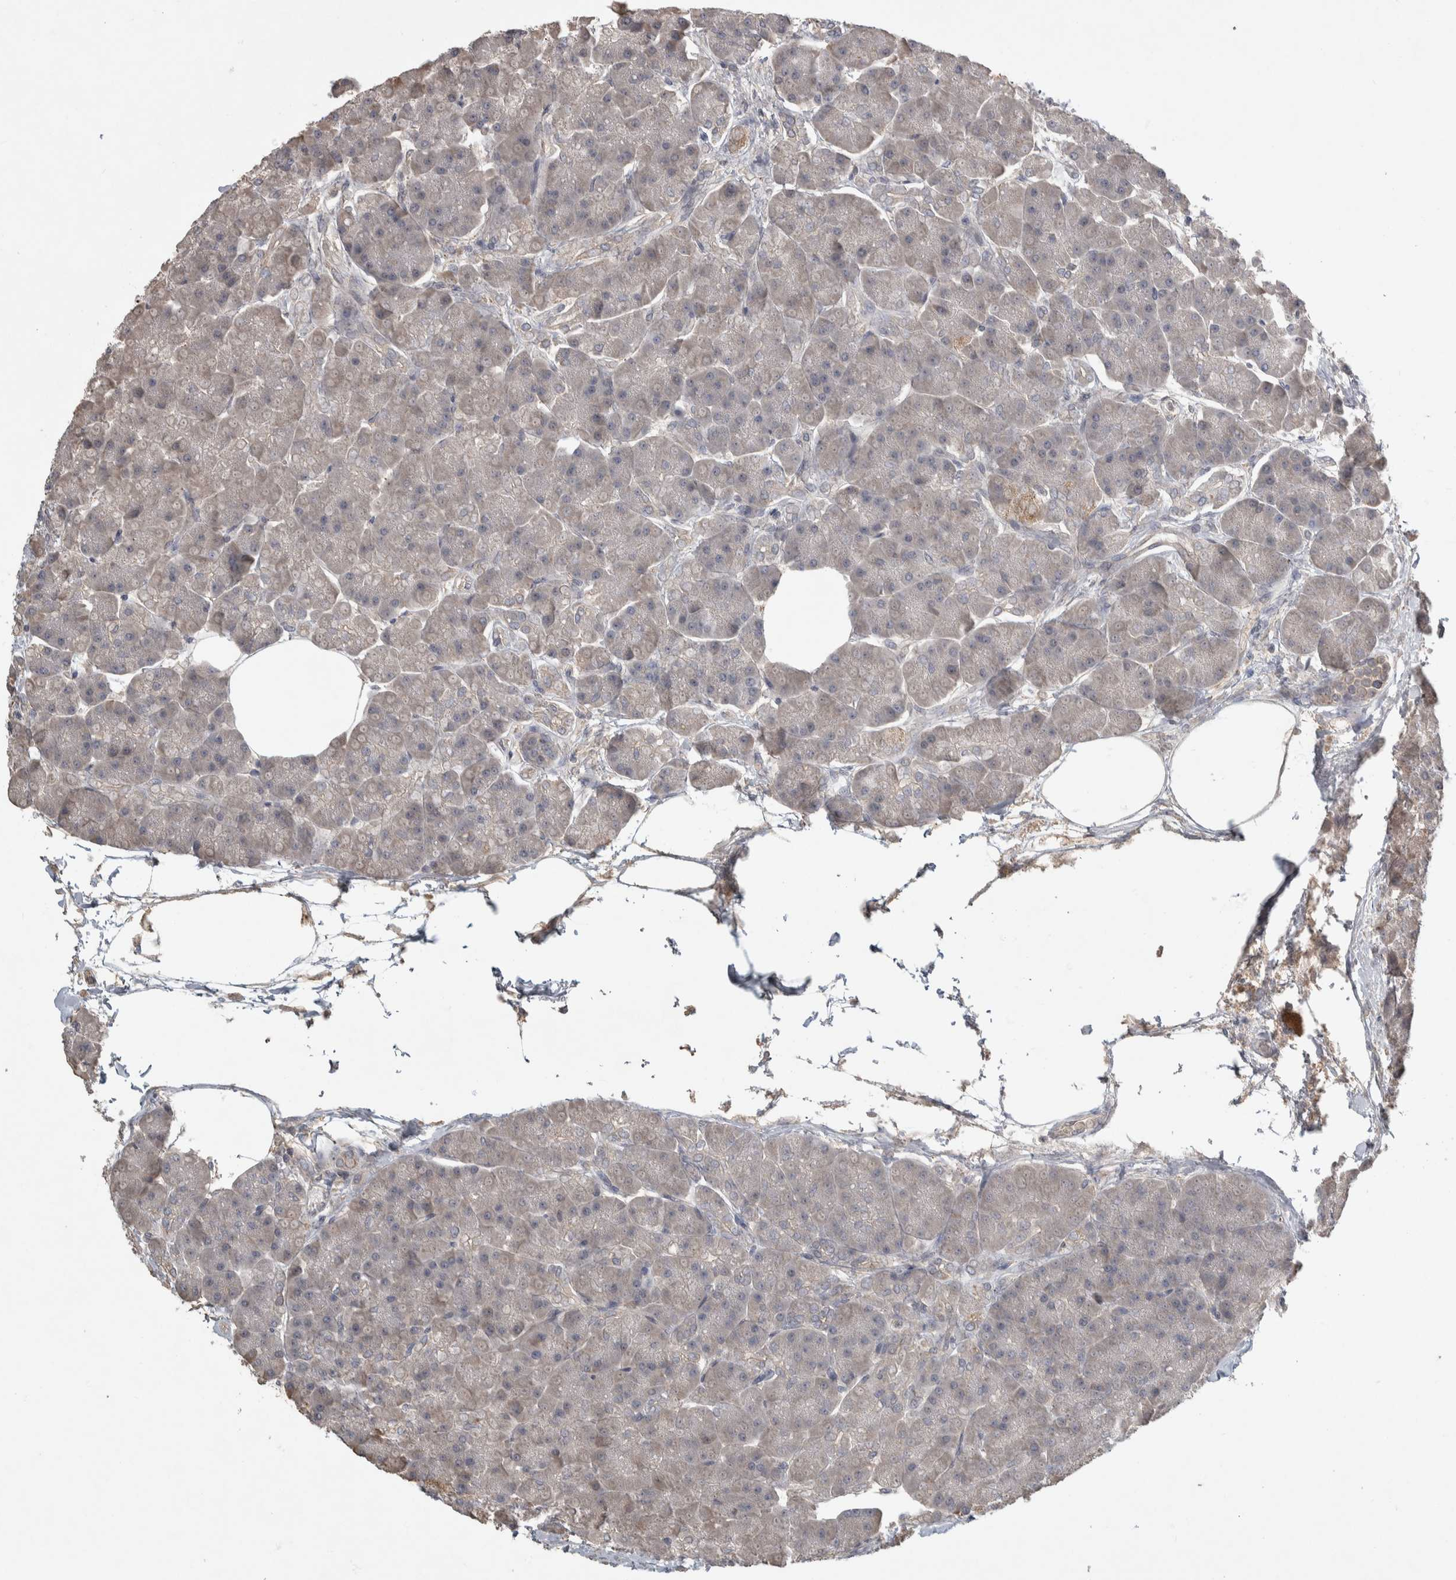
{"staining": {"intensity": "negative", "quantity": "none", "location": "none"}, "tissue": "pancreas", "cell_type": "Exocrine glandular cells", "image_type": "normal", "snomed": [{"axis": "morphology", "description": "Normal tissue, NOS"}, {"axis": "topography", "description": "Pancreas"}], "caption": "Human pancreas stained for a protein using immunohistochemistry displays no positivity in exocrine glandular cells.", "gene": "EIF3H", "patient": {"sex": "female", "age": 70}}